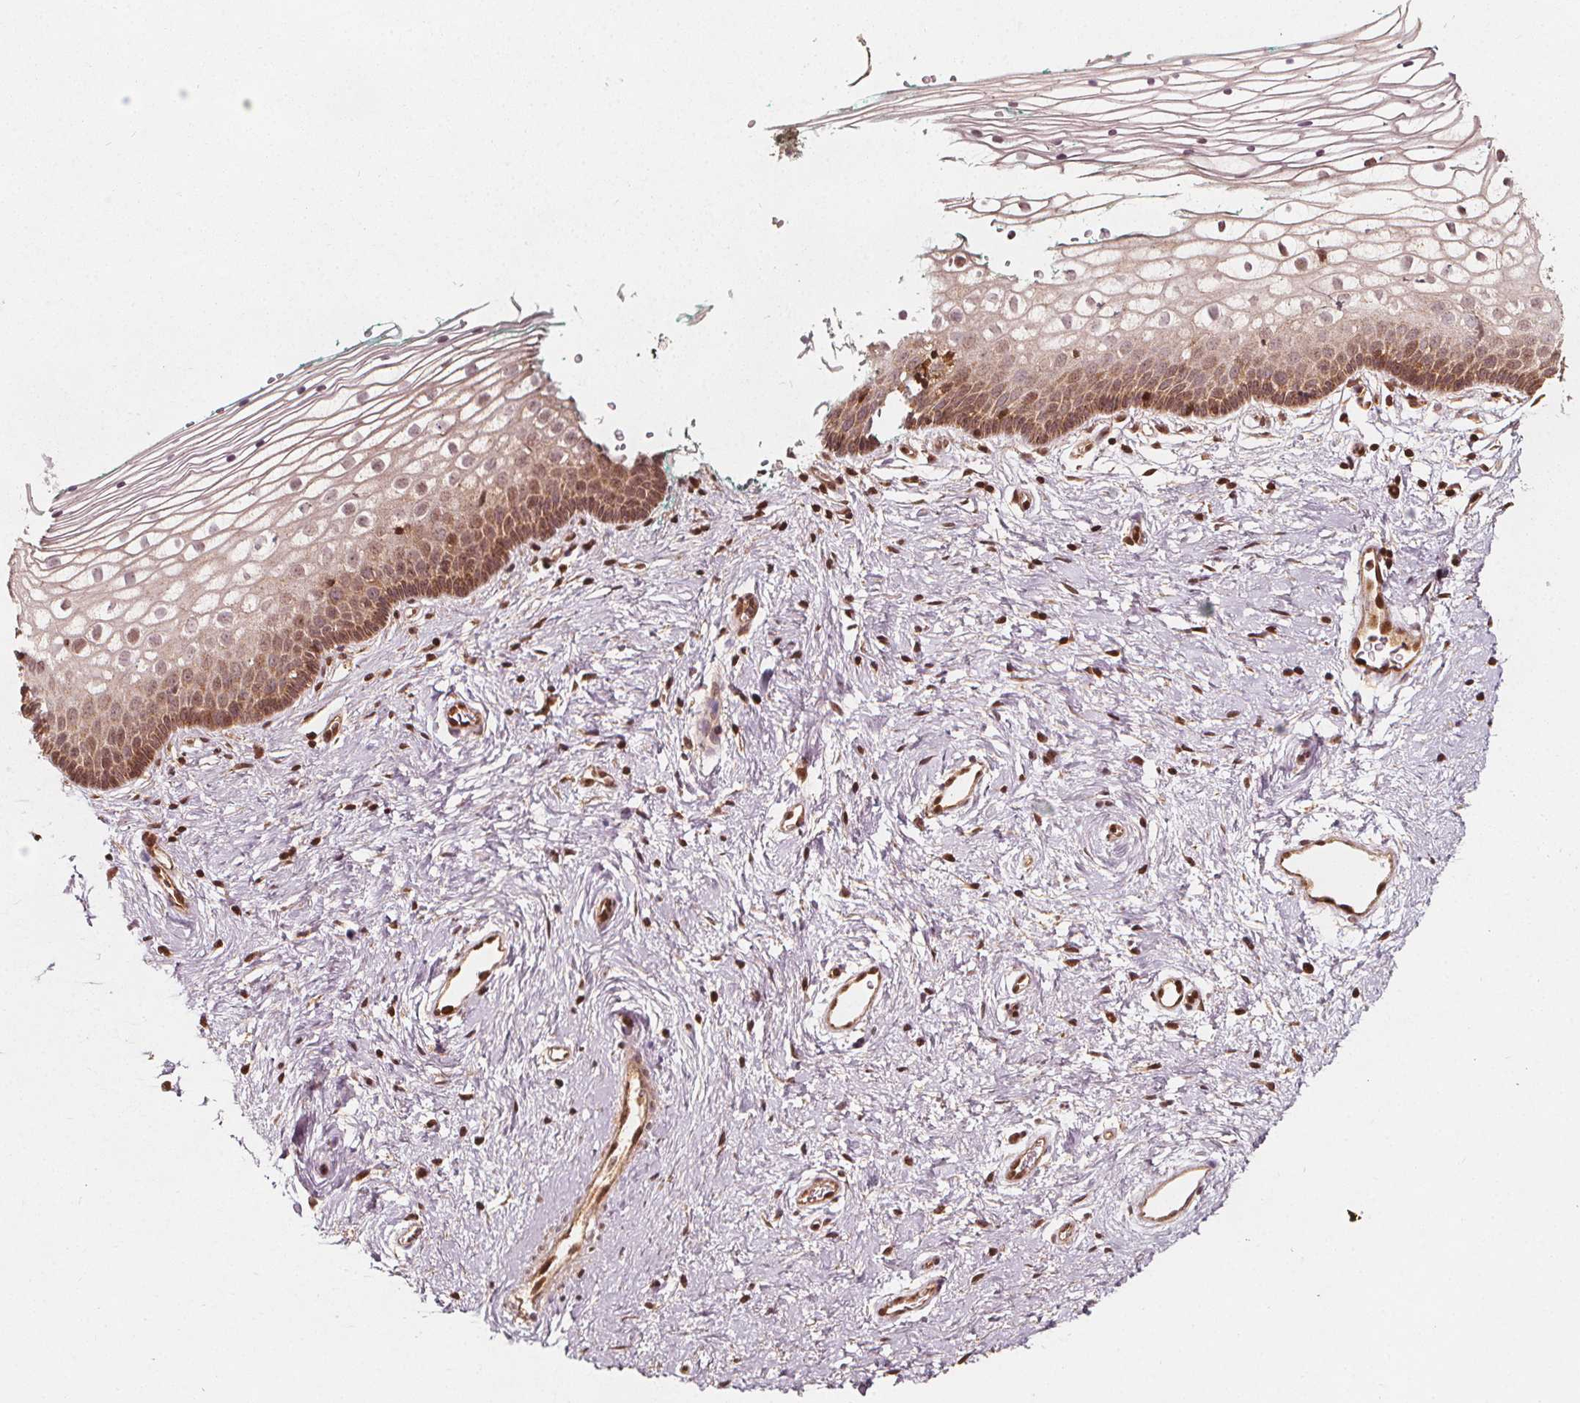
{"staining": {"intensity": "moderate", "quantity": "25%-75%", "location": "cytoplasmic/membranous"}, "tissue": "vagina", "cell_type": "Squamous epithelial cells", "image_type": "normal", "snomed": [{"axis": "morphology", "description": "Normal tissue, NOS"}, {"axis": "topography", "description": "Vagina"}], "caption": "An image showing moderate cytoplasmic/membranous expression in about 25%-75% of squamous epithelial cells in benign vagina, as visualized by brown immunohistochemical staining.", "gene": "AIP", "patient": {"sex": "female", "age": 36}}